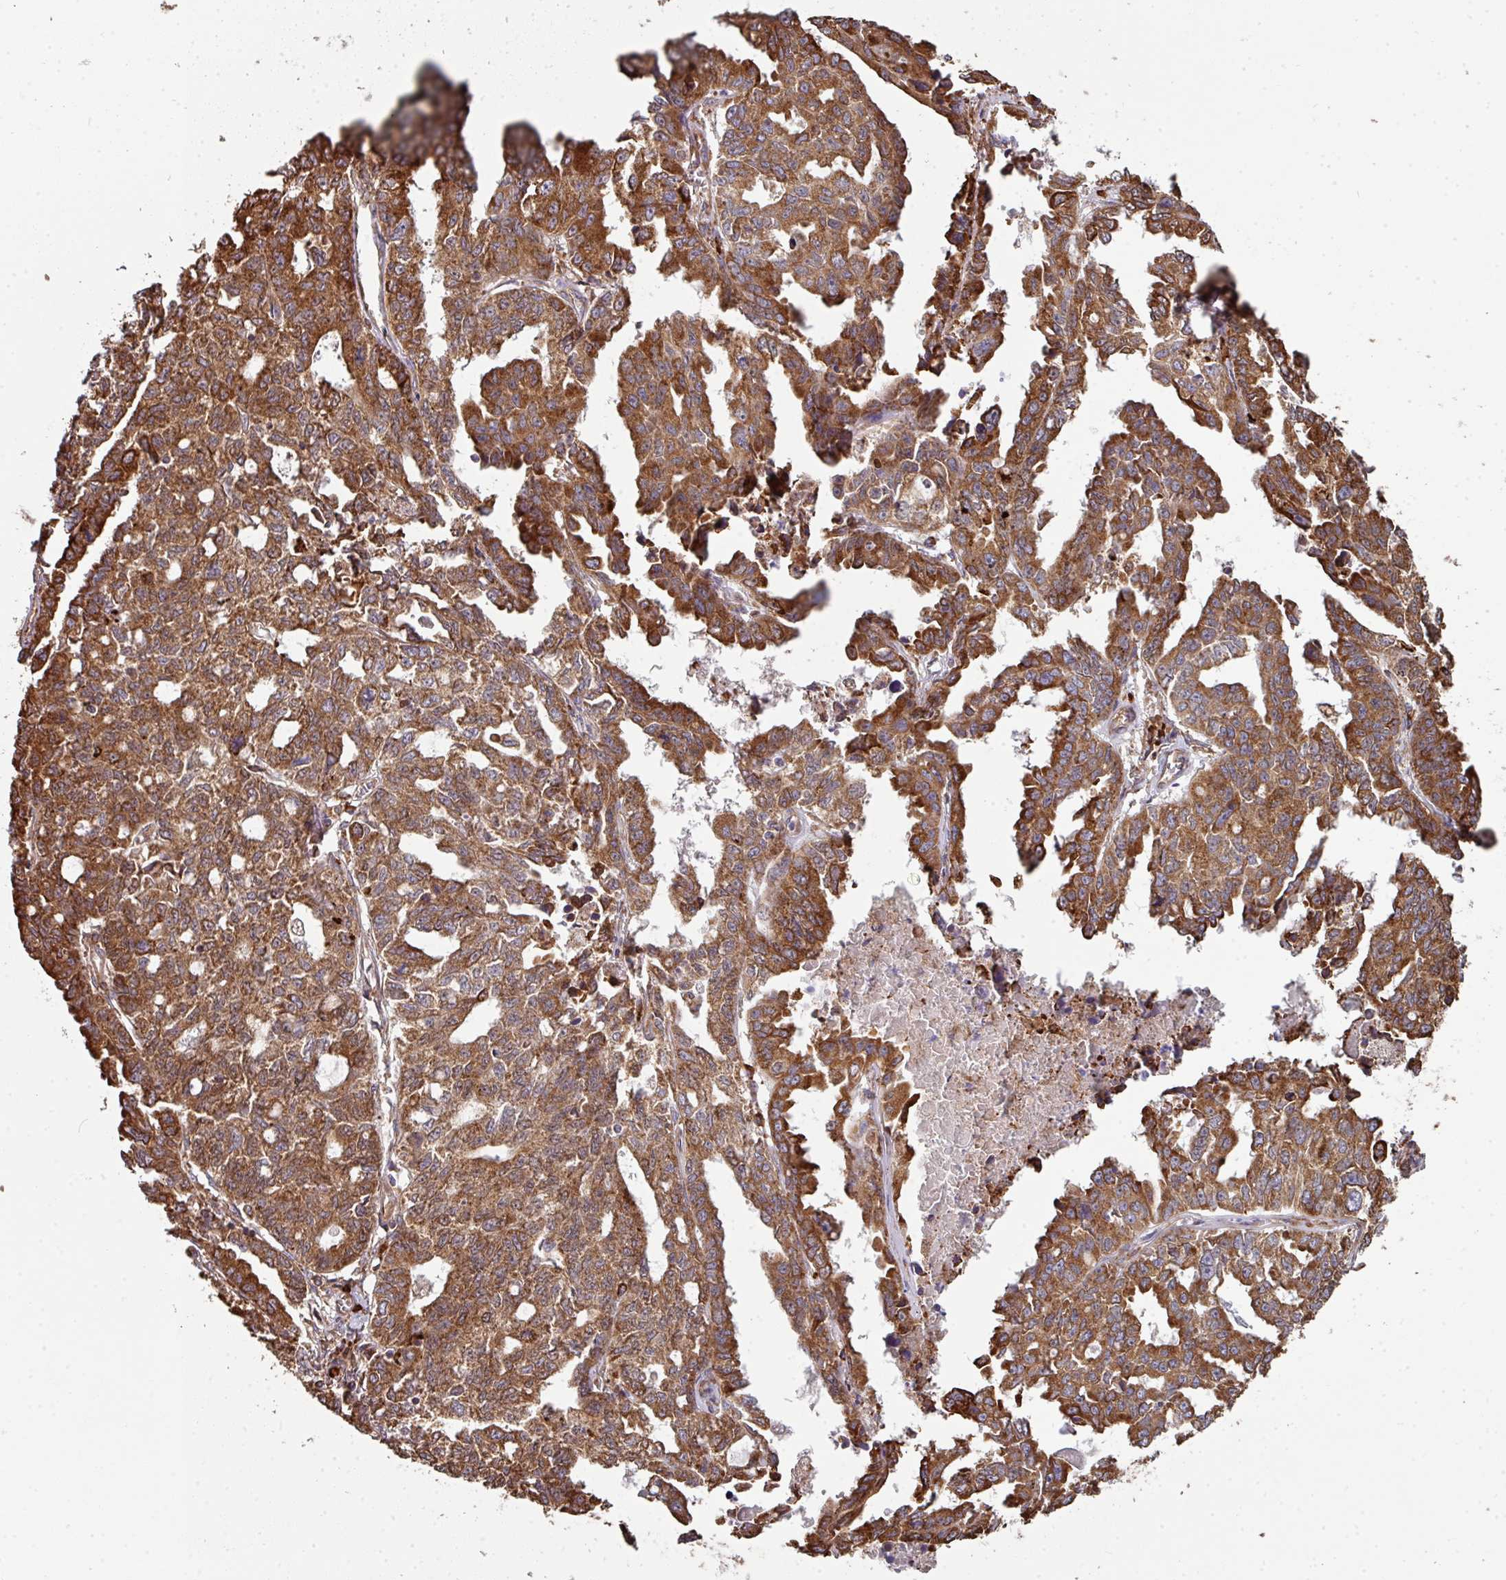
{"staining": {"intensity": "moderate", "quantity": ">75%", "location": "cytoplasmic/membranous"}, "tissue": "ovarian cancer", "cell_type": "Tumor cells", "image_type": "cancer", "snomed": [{"axis": "morphology", "description": "Adenocarcinoma, NOS"}, {"axis": "morphology", "description": "Carcinoma, endometroid"}, {"axis": "topography", "description": "Ovary"}], "caption": "Brown immunohistochemical staining in ovarian cancer (endometroid carcinoma) shows moderate cytoplasmic/membranous staining in about >75% of tumor cells.", "gene": "FAT4", "patient": {"sex": "female", "age": 72}}